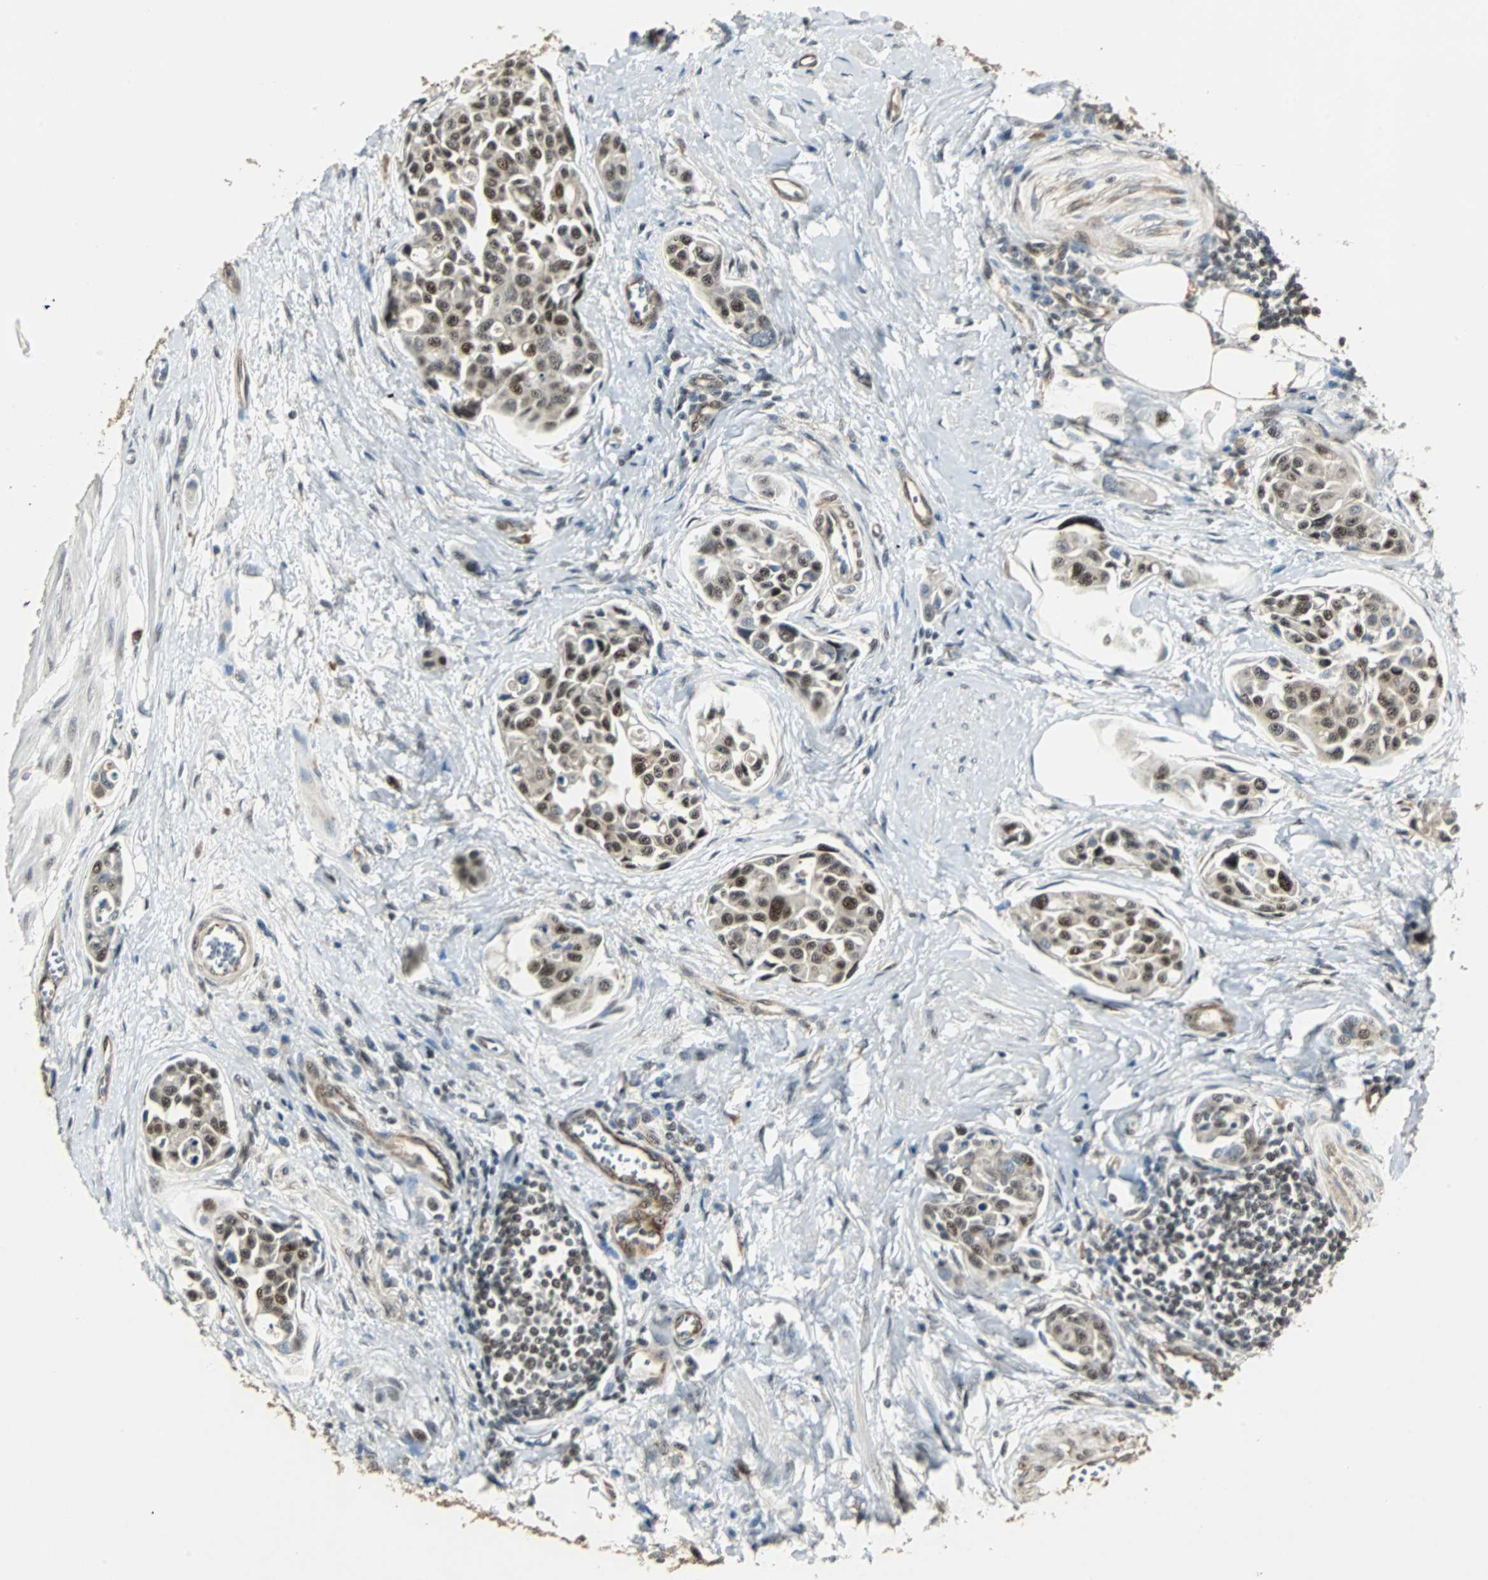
{"staining": {"intensity": "strong", "quantity": ">75%", "location": "nuclear"}, "tissue": "urothelial cancer", "cell_type": "Tumor cells", "image_type": "cancer", "snomed": [{"axis": "morphology", "description": "Urothelial carcinoma, High grade"}, {"axis": "topography", "description": "Urinary bladder"}], "caption": "This image displays urothelial cancer stained with immunohistochemistry (IHC) to label a protein in brown. The nuclear of tumor cells show strong positivity for the protein. Nuclei are counter-stained blue.", "gene": "MED4", "patient": {"sex": "male", "age": 78}}